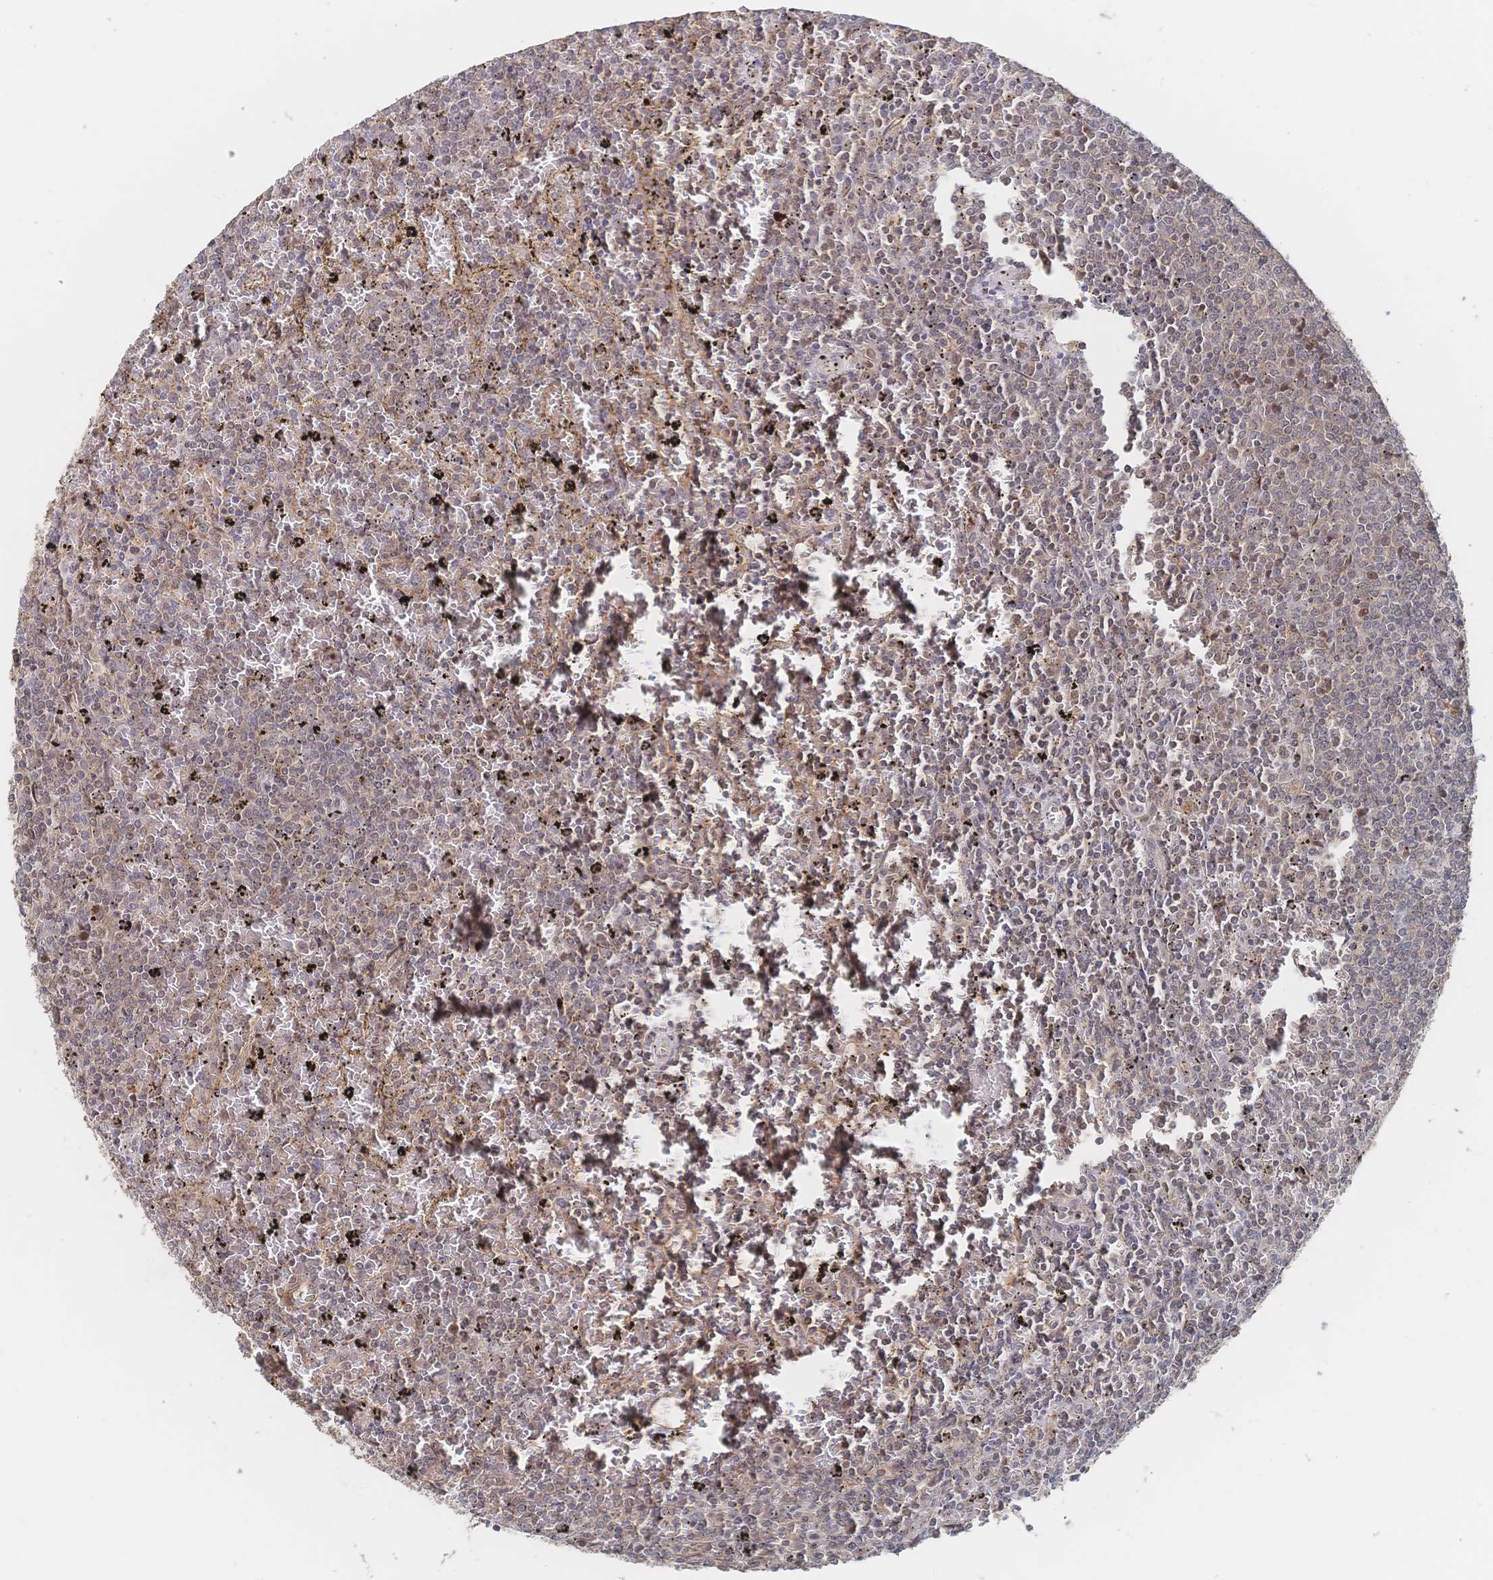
{"staining": {"intensity": "negative", "quantity": "none", "location": "none"}, "tissue": "lymphoma", "cell_type": "Tumor cells", "image_type": "cancer", "snomed": [{"axis": "morphology", "description": "Malignant lymphoma, non-Hodgkin's type, Low grade"}, {"axis": "topography", "description": "Spleen"}], "caption": "IHC of human lymphoma displays no positivity in tumor cells.", "gene": "LRP5", "patient": {"sex": "female", "age": 77}}